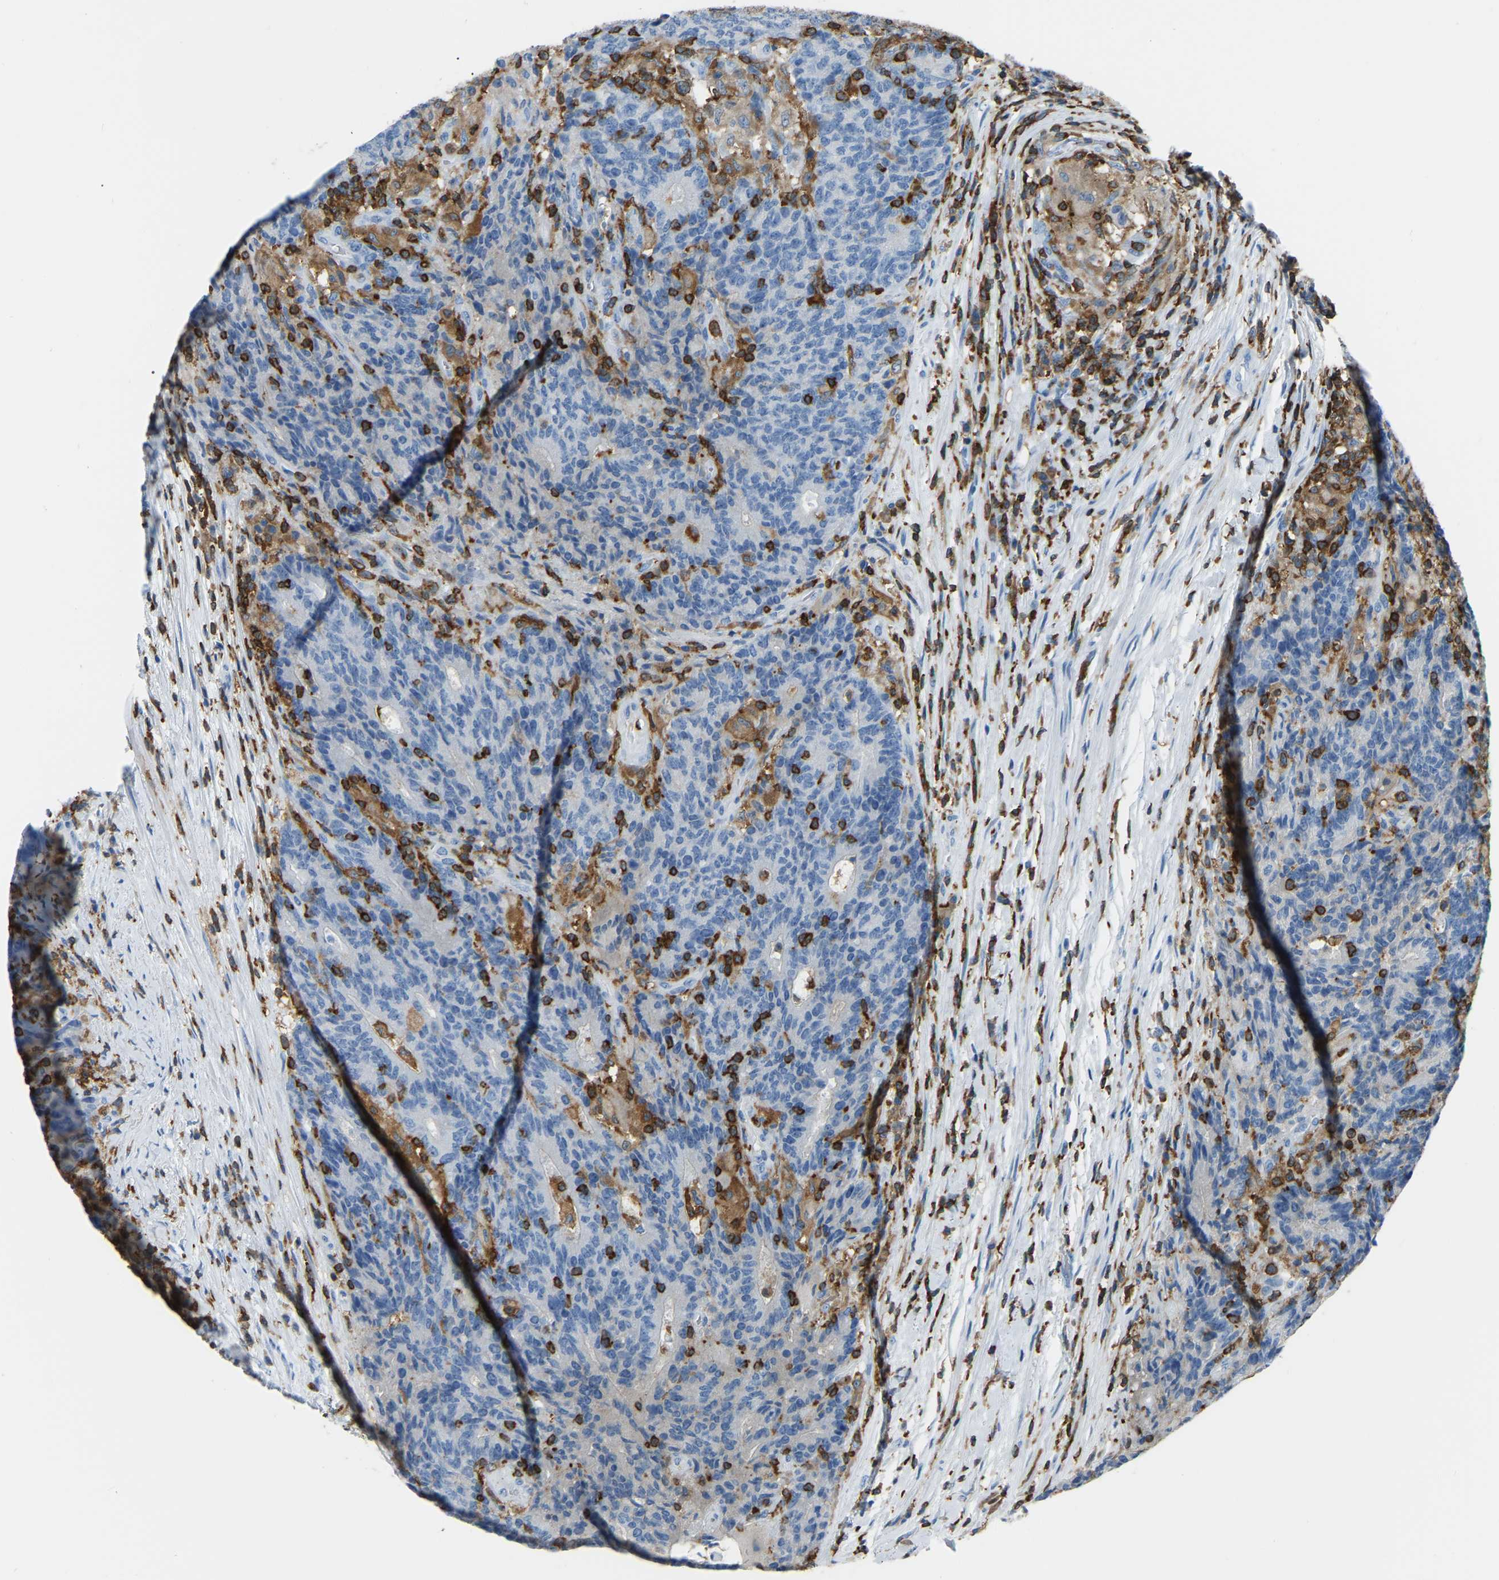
{"staining": {"intensity": "negative", "quantity": "none", "location": "none"}, "tissue": "colorectal cancer", "cell_type": "Tumor cells", "image_type": "cancer", "snomed": [{"axis": "morphology", "description": "Normal tissue, NOS"}, {"axis": "morphology", "description": "Adenocarcinoma, NOS"}, {"axis": "topography", "description": "Colon"}], "caption": "Protein analysis of colorectal adenocarcinoma exhibits no significant positivity in tumor cells.", "gene": "ARHGAP45", "patient": {"sex": "female", "age": 75}}